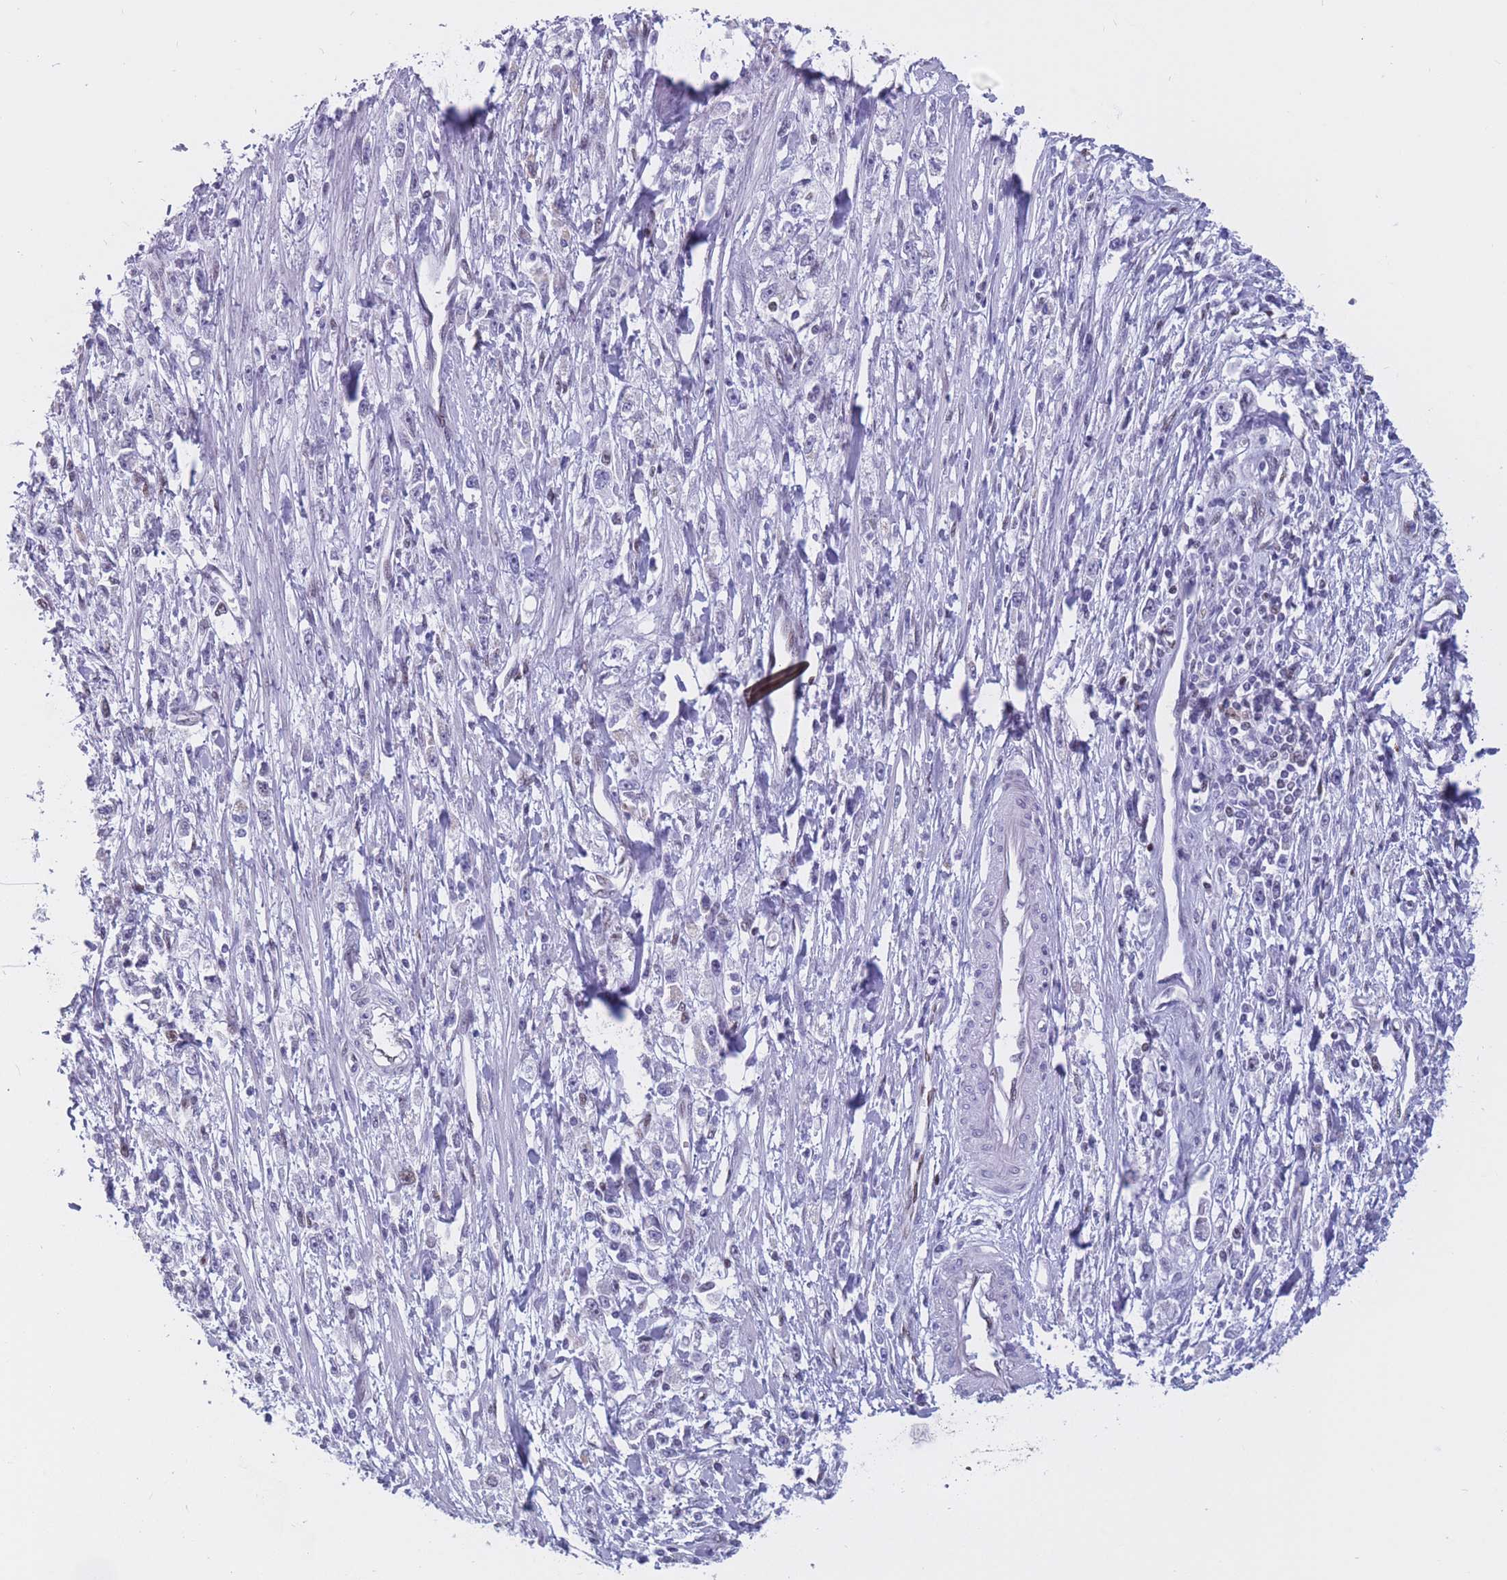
{"staining": {"intensity": "negative", "quantity": "none", "location": "none"}, "tissue": "stomach cancer", "cell_type": "Tumor cells", "image_type": "cancer", "snomed": [{"axis": "morphology", "description": "Adenocarcinoma, NOS"}, {"axis": "topography", "description": "Stomach"}], "caption": "IHC photomicrograph of human stomach cancer (adenocarcinoma) stained for a protein (brown), which demonstrates no staining in tumor cells. (Brightfield microscopy of DAB immunohistochemistry (IHC) at high magnification).", "gene": "NASP", "patient": {"sex": "female", "age": 59}}